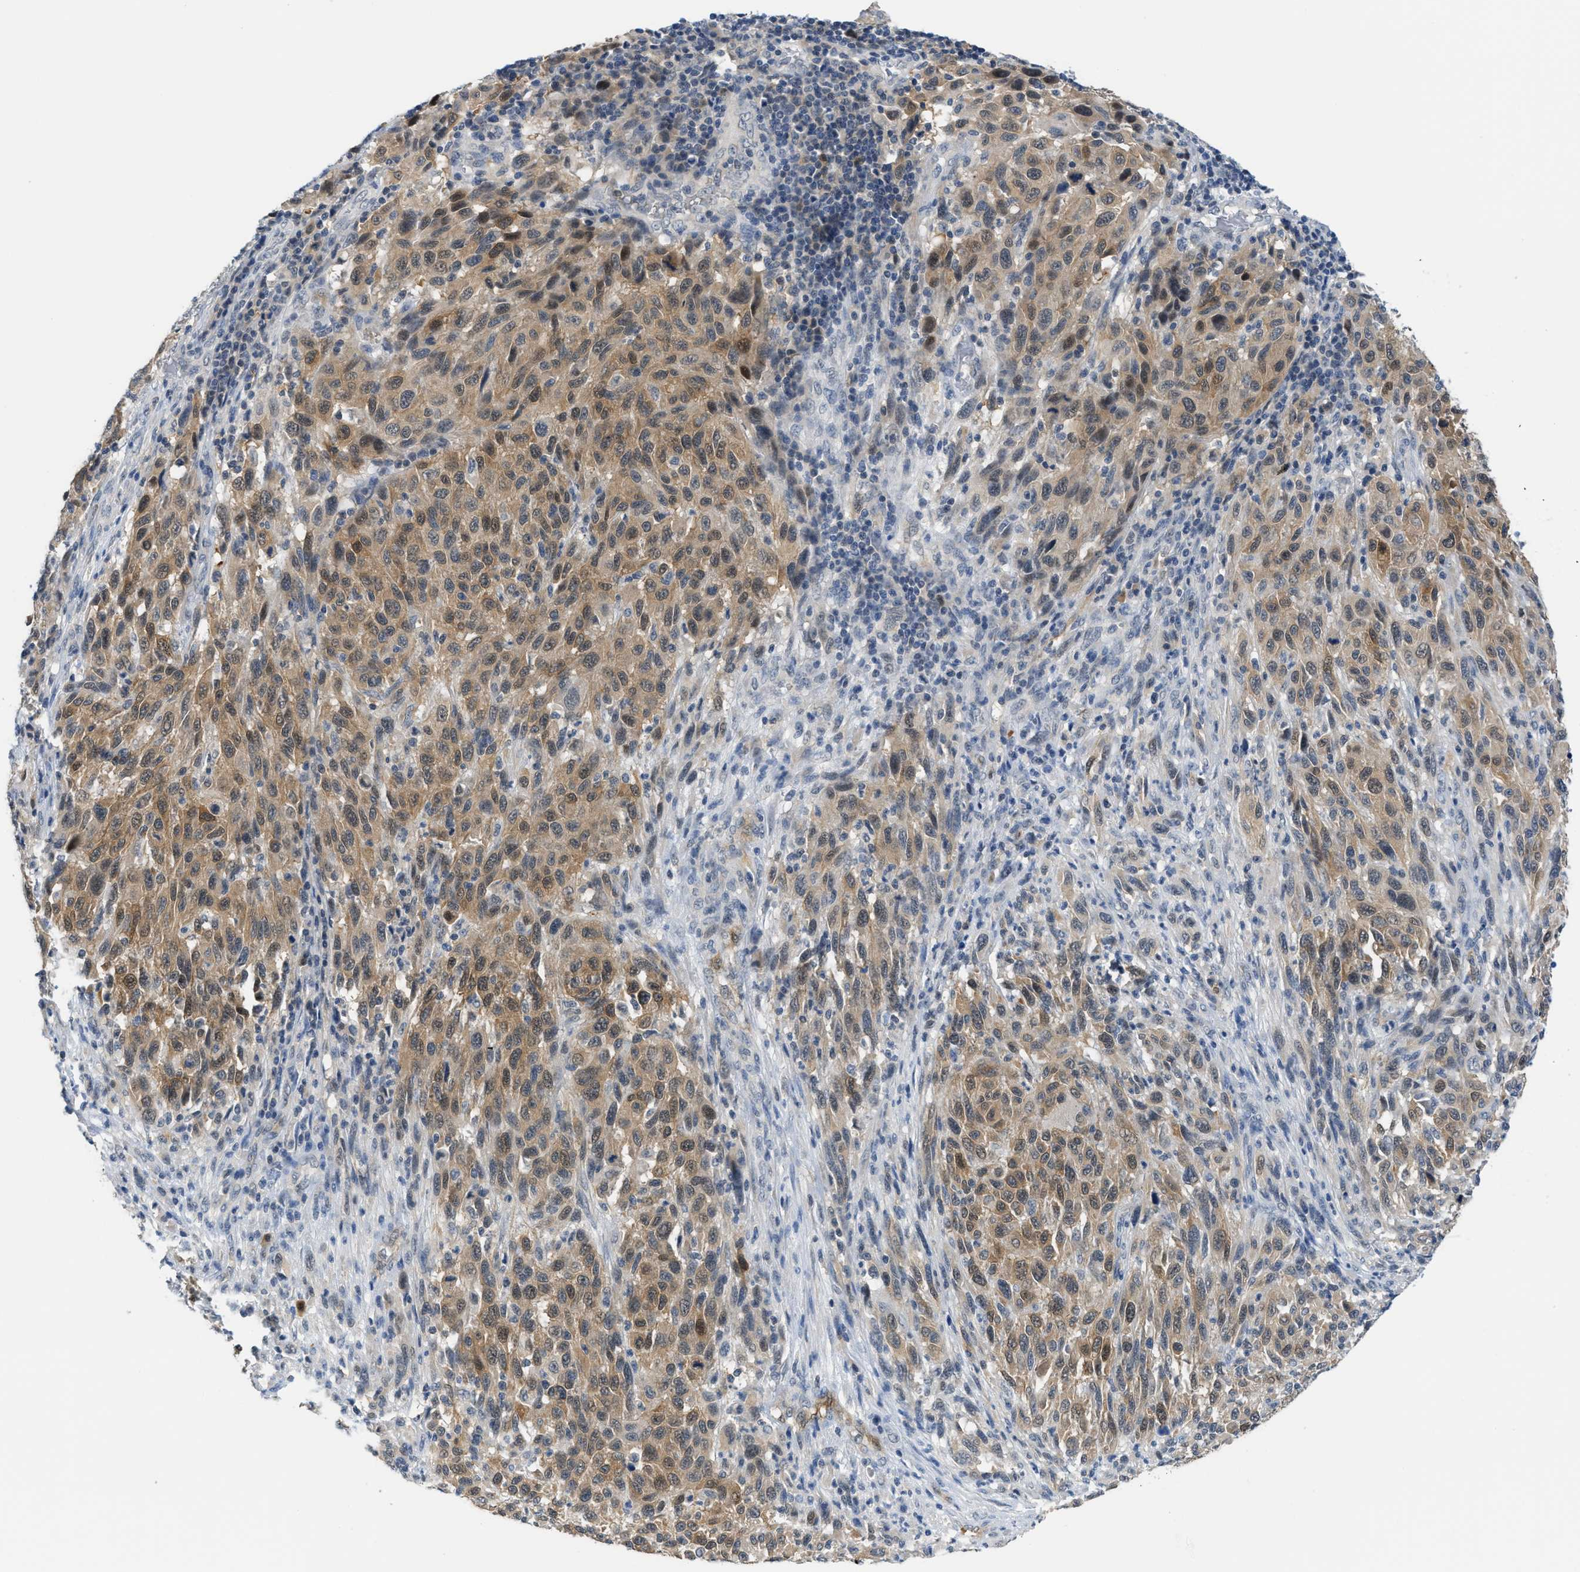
{"staining": {"intensity": "moderate", "quantity": "25%-75%", "location": "cytoplasmic/membranous,nuclear"}, "tissue": "melanoma", "cell_type": "Tumor cells", "image_type": "cancer", "snomed": [{"axis": "morphology", "description": "Malignant melanoma, Metastatic site"}, {"axis": "topography", "description": "Lymph node"}], "caption": "Tumor cells show medium levels of moderate cytoplasmic/membranous and nuclear expression in about 25%-75% of cells in melanoma.", "gene": "PSAT1", "patient": {"sex": "male", "age": 61}}